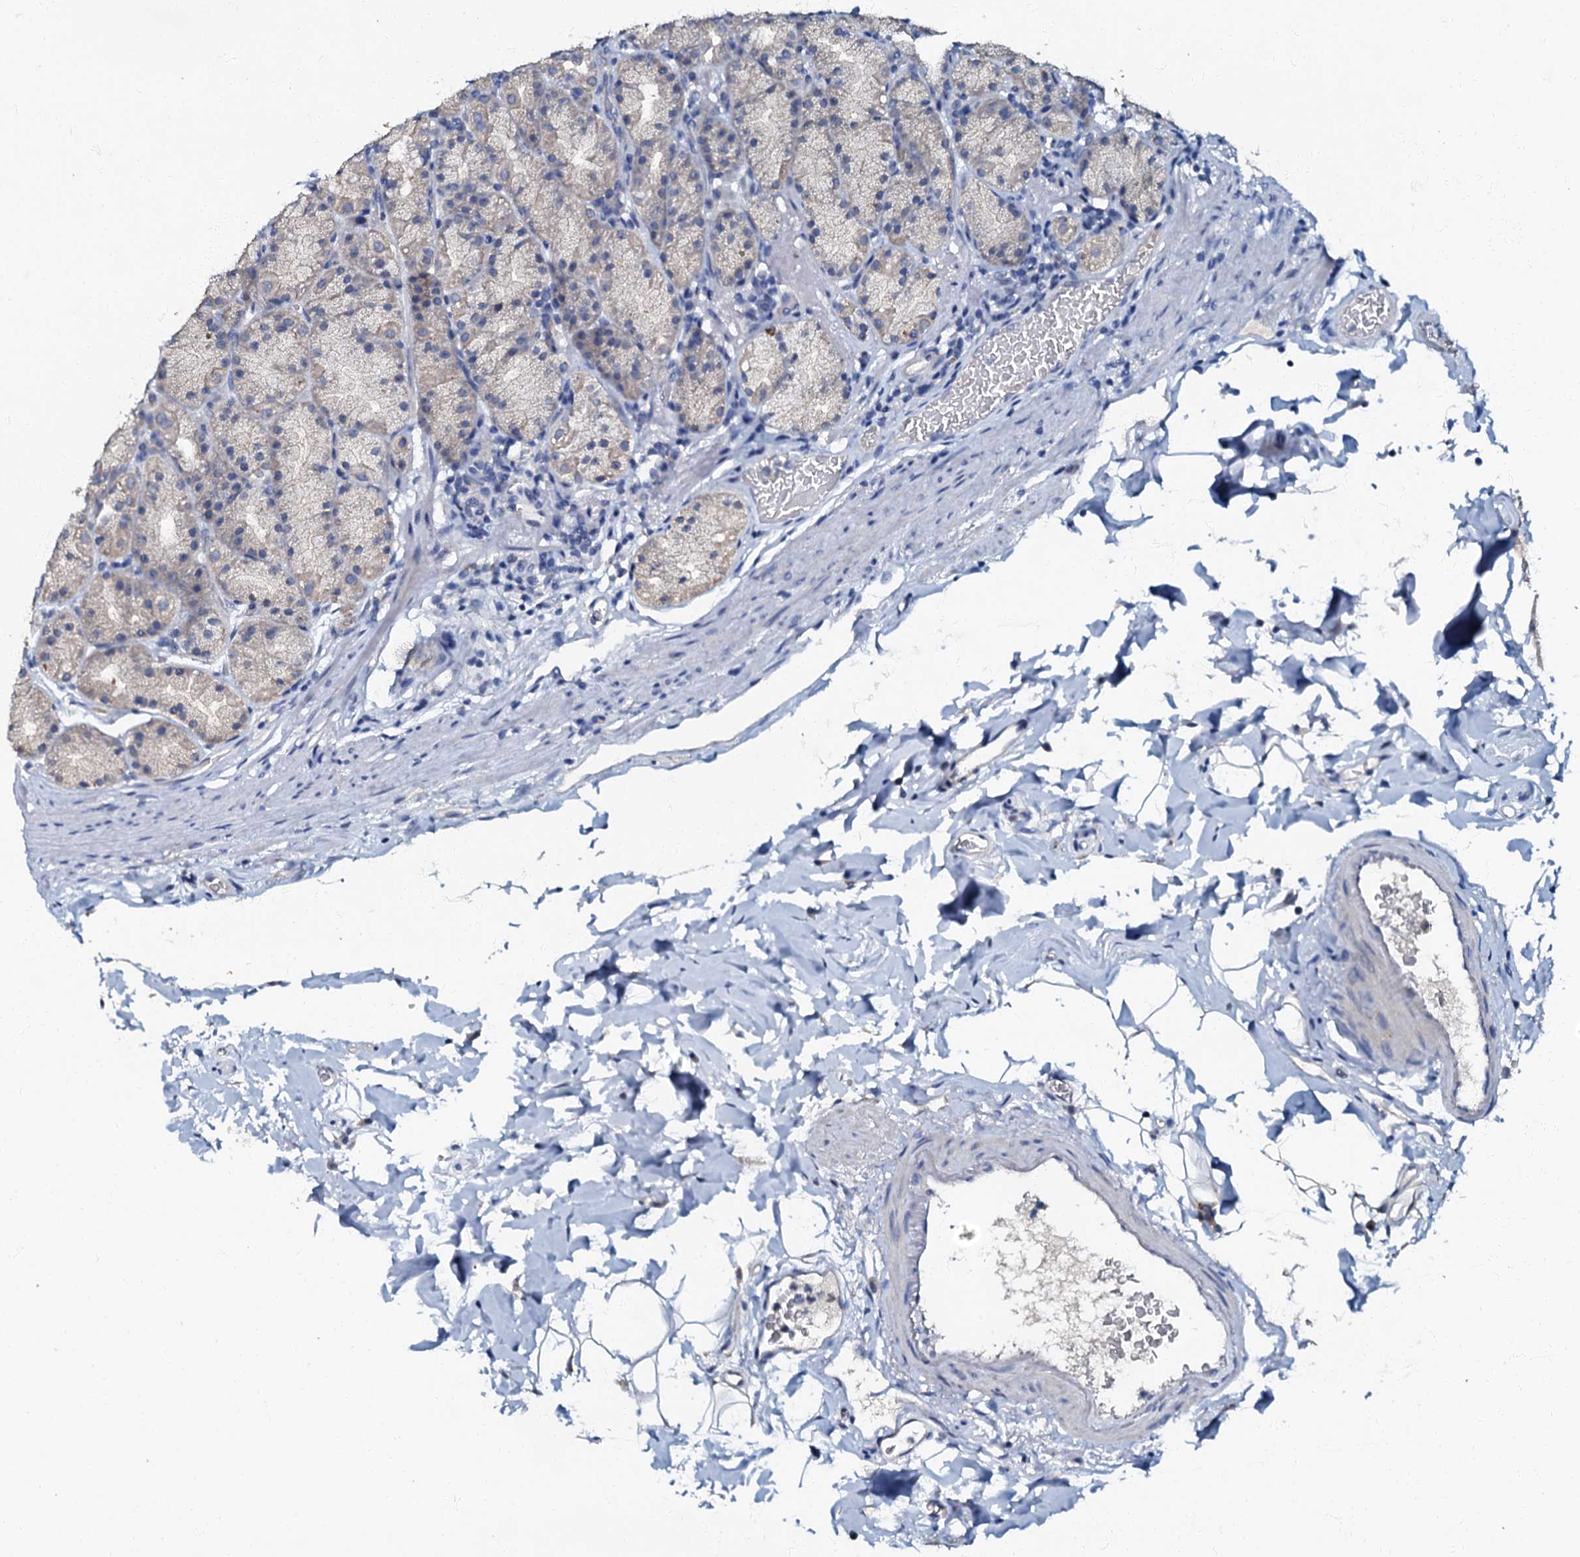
{"staining": {"intensity": "weak", "quantity": "<25%", "location": "cytoplasmic/membranous"}, "tissue": "stomach", "cell_type": "Glandular cells", "image_type": "normal", "snomed": [{"axis": "morphology", "description": "Normal tissue, NOS"}, {"axis": "topography", "description": "Stomach, upper"}], "caption": "A high-resolution image shows immunohistochemistry (IHC) staining of unremarkable stomach, which exhibits no significant positivity in glandular cells. Brightfield microscopy of IHC stained with DAB (3,3'-diaminobenzidine) (brown) and hematoxylin (blue), captured at high magnification.", "gene": "OLAH", "patient": {"sex": "male", "age": 68}}